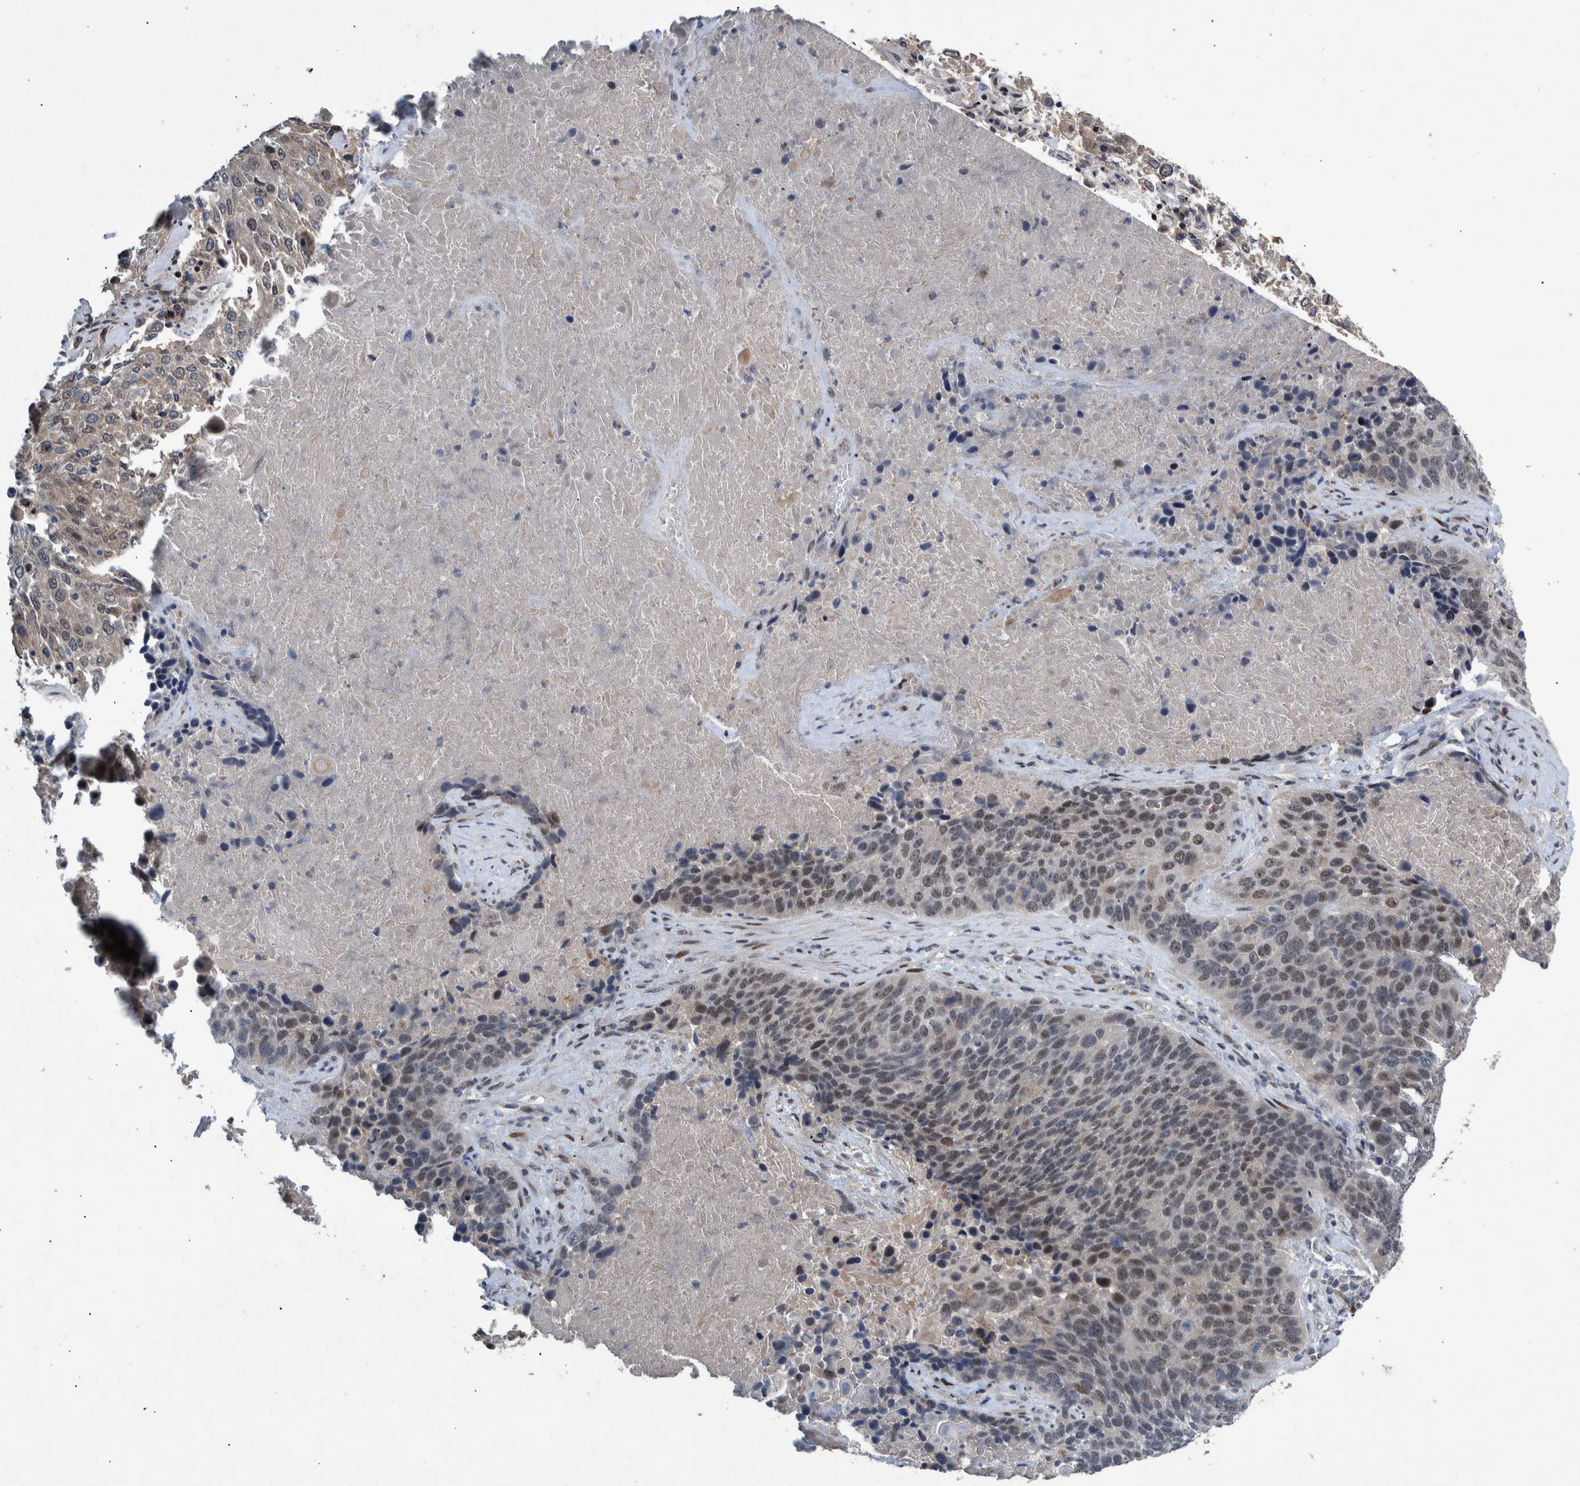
{"staining": {"intensity": "weak", "quantity": "25%-75%", "location": "cytoplasmic/membranous,nuclear"}, "tissue": "lung cancer", "cell_type": "Tumor cells", "image_type": "cancer", "snomed": [{"axis": "morphology", "description": "Squamous cell carcinoma, NOS"}, {"axis": "topography", "description": "Lung"}], "caption": "High-magnification brightfield microscopy of lung cancer stained with DAB (3,3'-diaminobenzidine) (brown) and counterstained with hematoxylin (blue). tumor cells exhibit weak cytoplasmic/membranous and nuclear expression is present in about25%-75% of cells.", "gene": "ESRP1", "patient": {"sex": "male", "age": 65}}